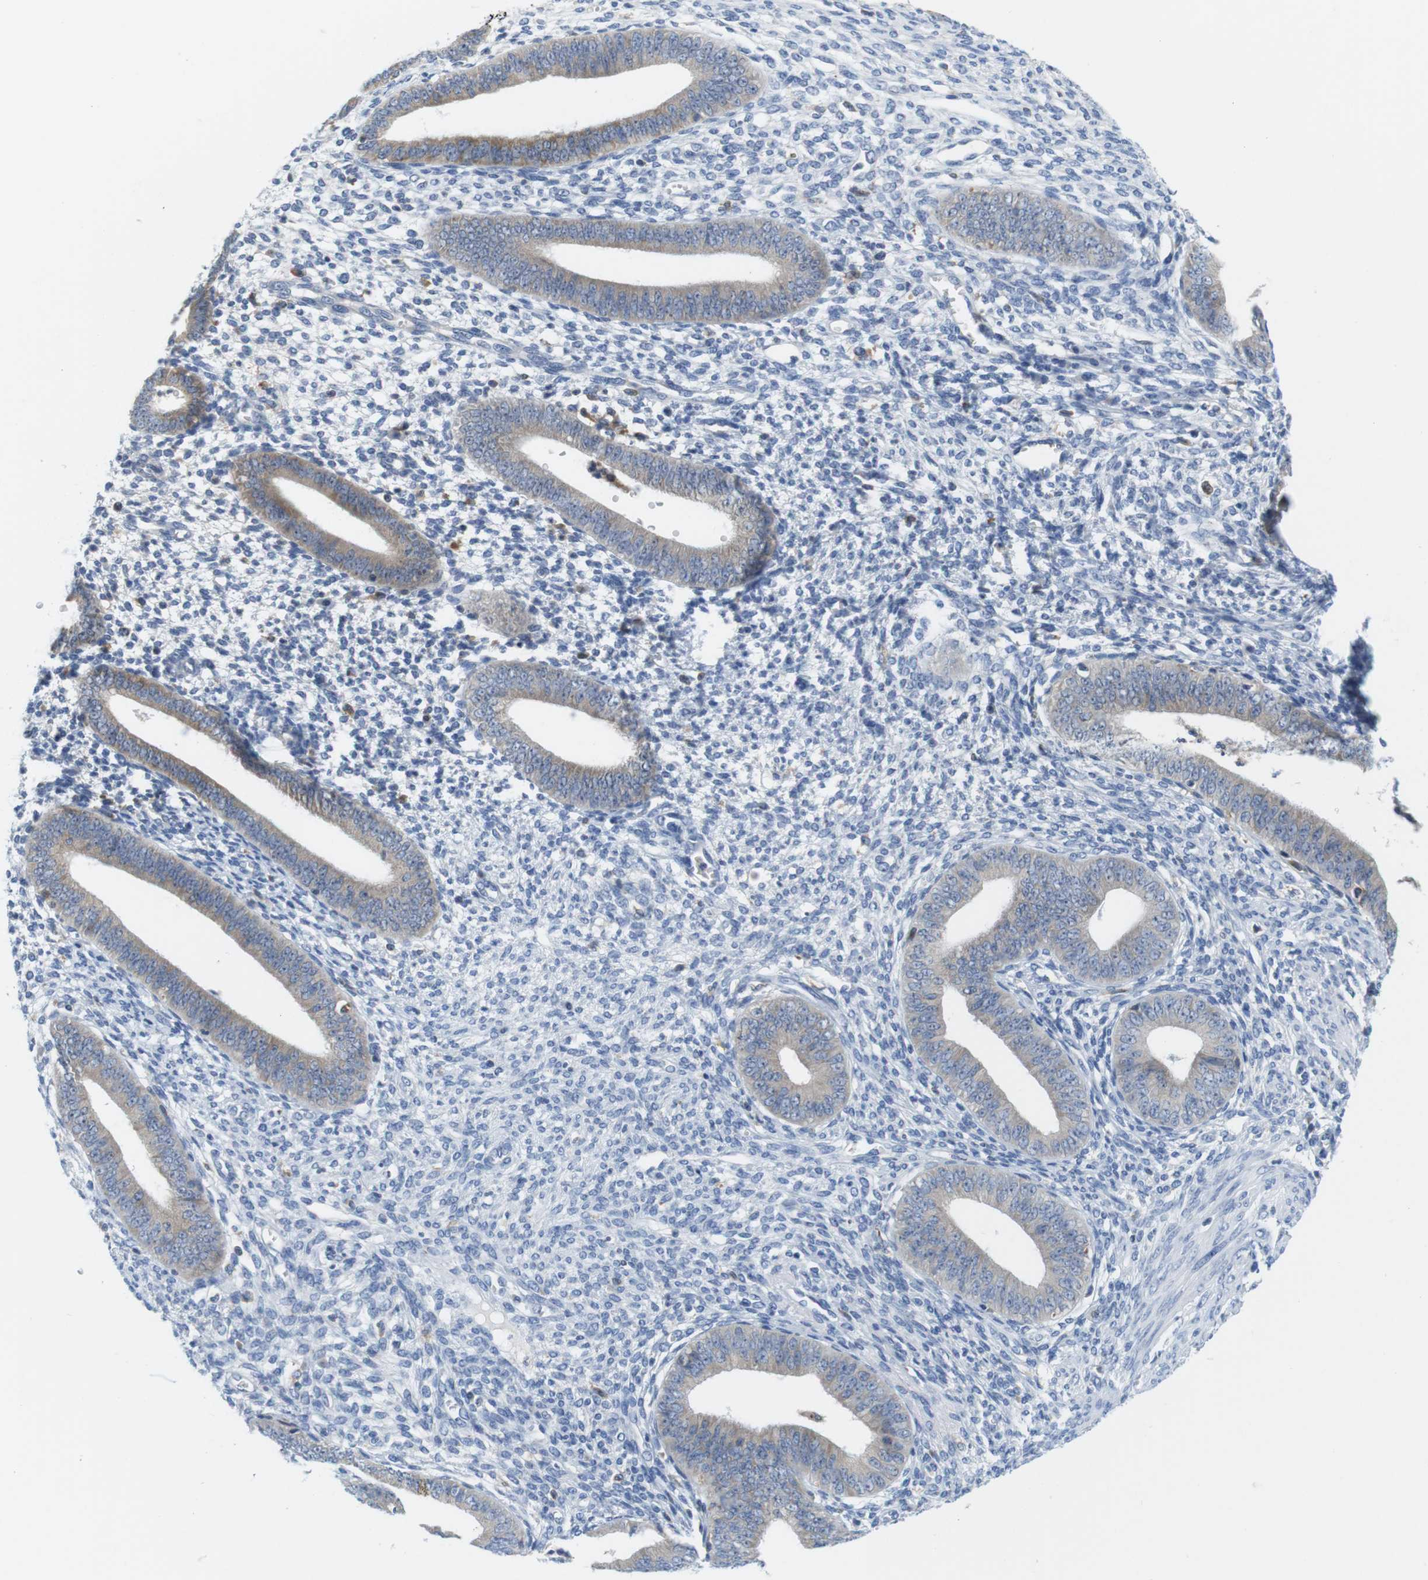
{"staining": {"intensity": "negative", "quantity": "none", "location": "none"}, "tissue": "endometrium", "cell_type": "Cells in endometrial stroma", "image_type": "normal", "snomed": [{"axis": "morphology", "description": "Normal tissue, NOS"}, {"axis": "topography", "description": "Endometrium"}], "caption": "High magnification brightfield microscopy of benign endometrium stained with DAB (3,3'-diaminobenzidine) (brown) and counterstained with hematoxylin (blue): cells in endometrial stroma show no significant staining. (DAB immunohistochemistry (IHC) visualized using brightfield microscopy, high magnification).", "gene": "CNGA2", "patient": {"sex": "female", "age": 35}}